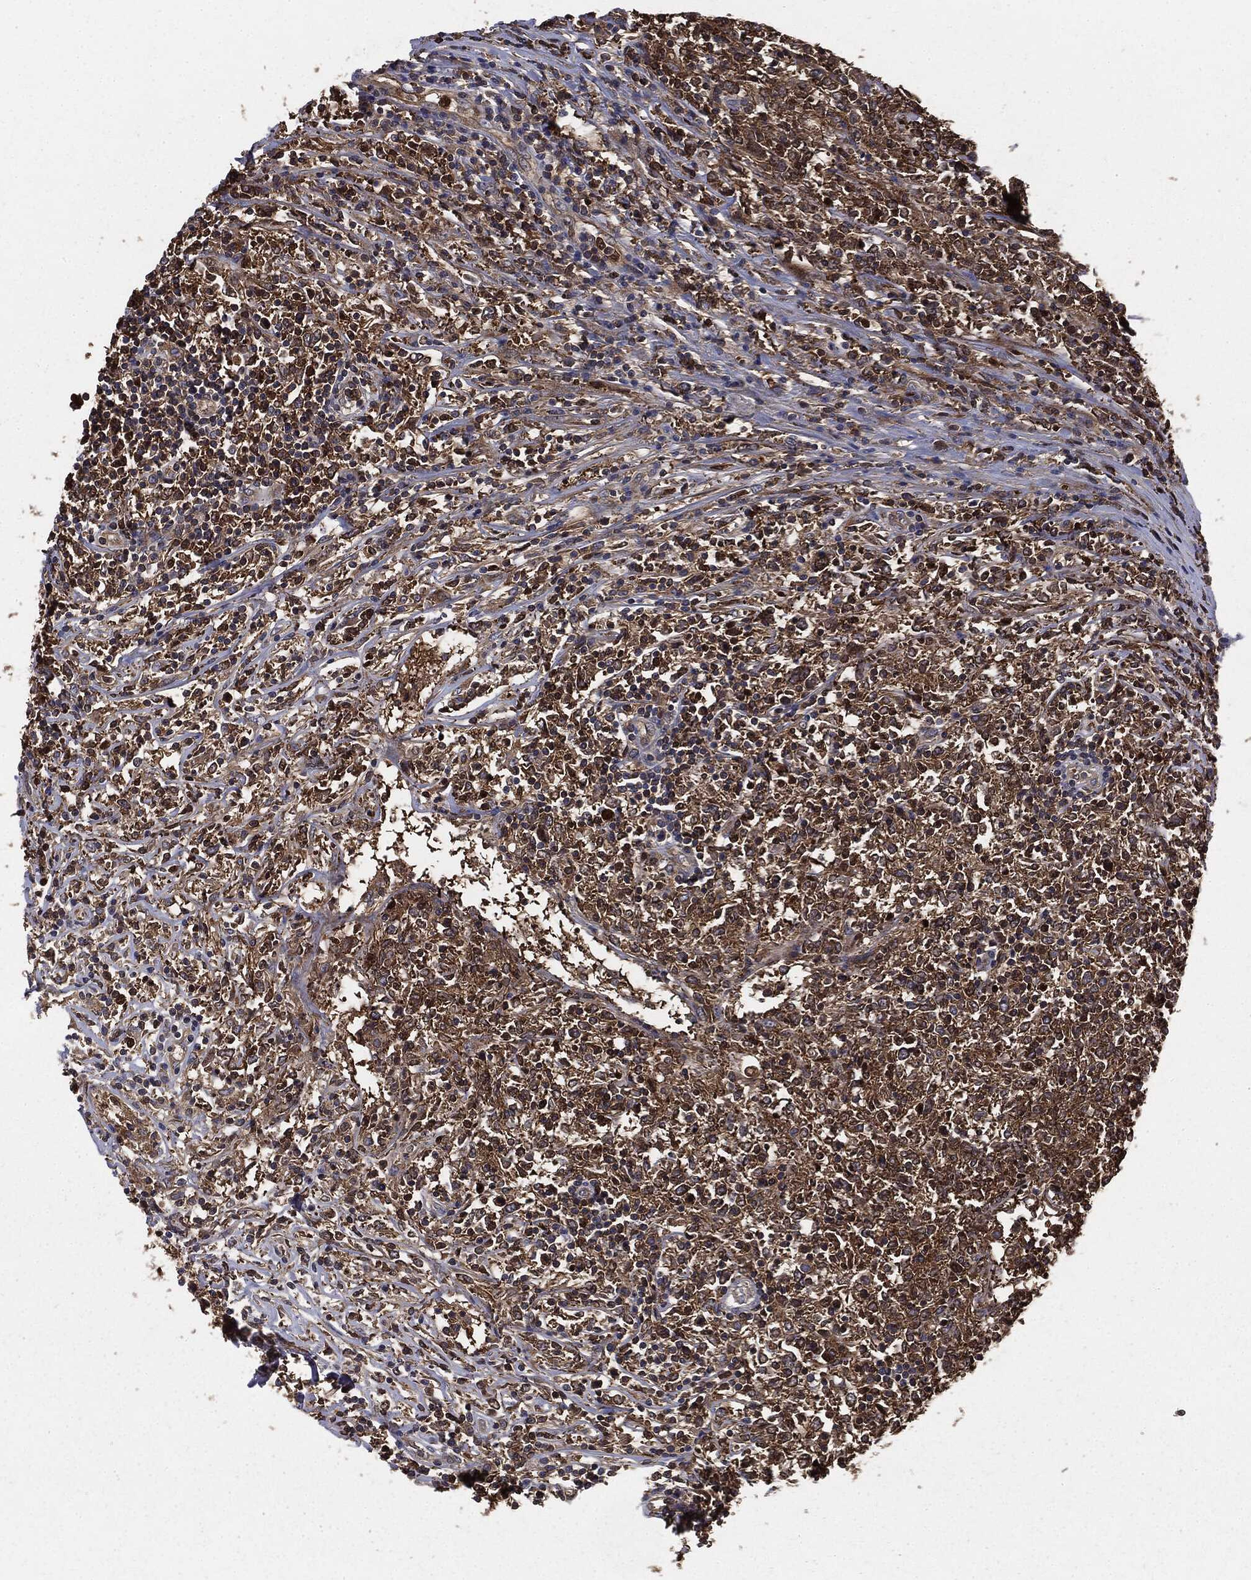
{"staining": {"intensity": "moderate", "quantity": ">75%", "location": "cytoplasmic/membranous"}, "tissue": "lymphoma", "cell_type": "Tumor cells", "image_type": "cancer", "snomed": [{"axis": "morphology", "description": "Malignant lymphoma, non-Hodgkin's type, High grade"}, {"axis": "topography", "description": "Lymph node"}], "caption": "There is medium levels of moderate cytoplasmic/membranous positivity in tumor cells of high-grade malignant lymphoma, non-Hodgkin's type, as demonstrated by immunohistochemical staining (brown color).", "gene": "GNB5", "patient": {"sex": "female", "age": 84}}